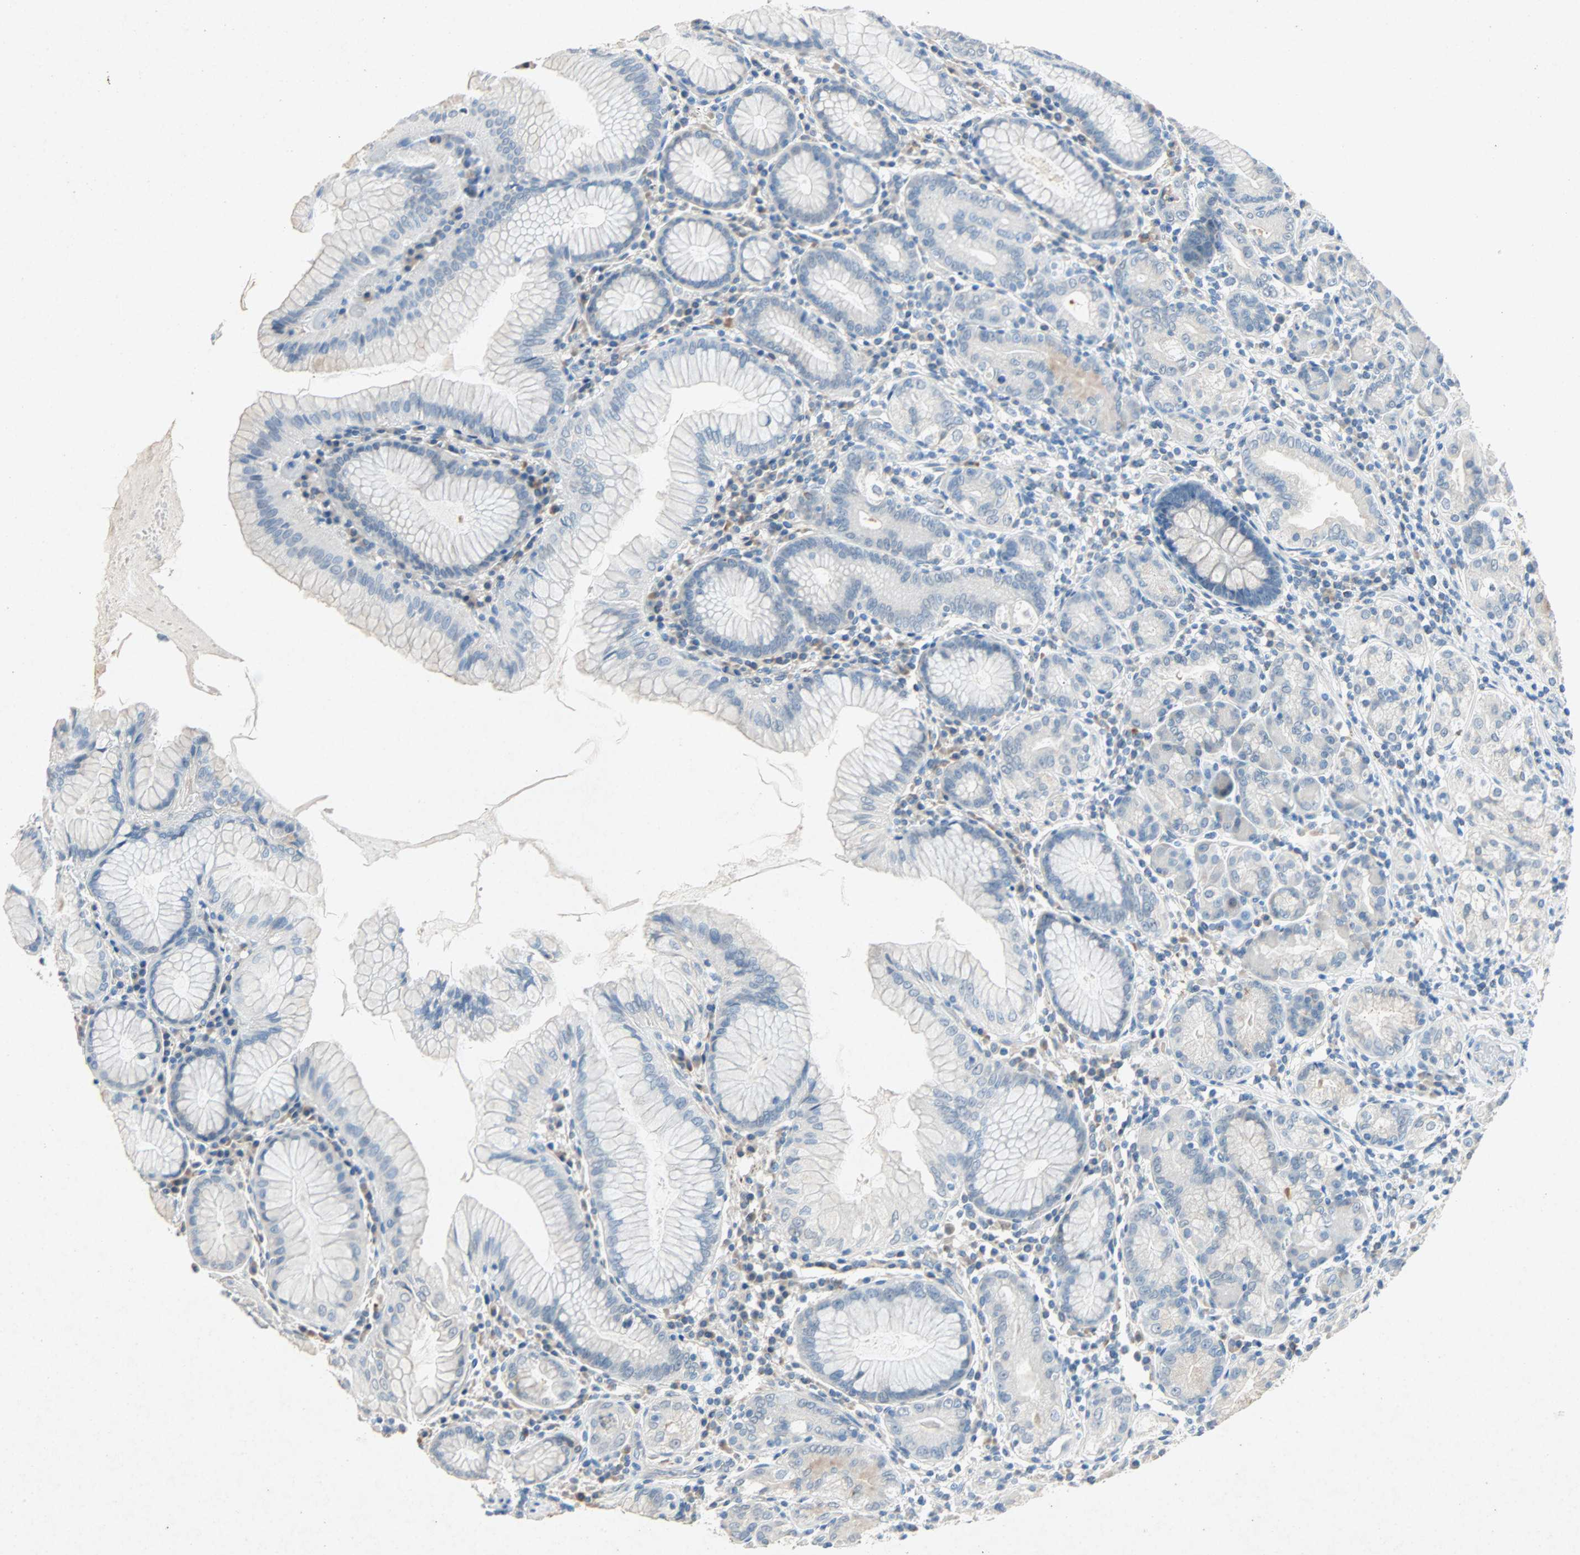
{"staining": {"intensity": "weak", "quantity": "<25%", "location": "cytoplasmic/membranous"}, "tissue": "stomach", "cell_type": "Glandular cells", "image_type": "normal", "snomed": [{"axis": "morphology", "description": "Normal tissue, NOS"}, {"axis": "topography", "description": "Stomach, lower"}], "caption": "High power microscopy image of an immunohistochemistry image of unremarkable stomach, revealing no significant positivity in glandular cells. (DAB immunohistochemistry (IHC), high magnification).", "gene": "PCDHB2", "patient": {"sex": "female", "age": 76}}